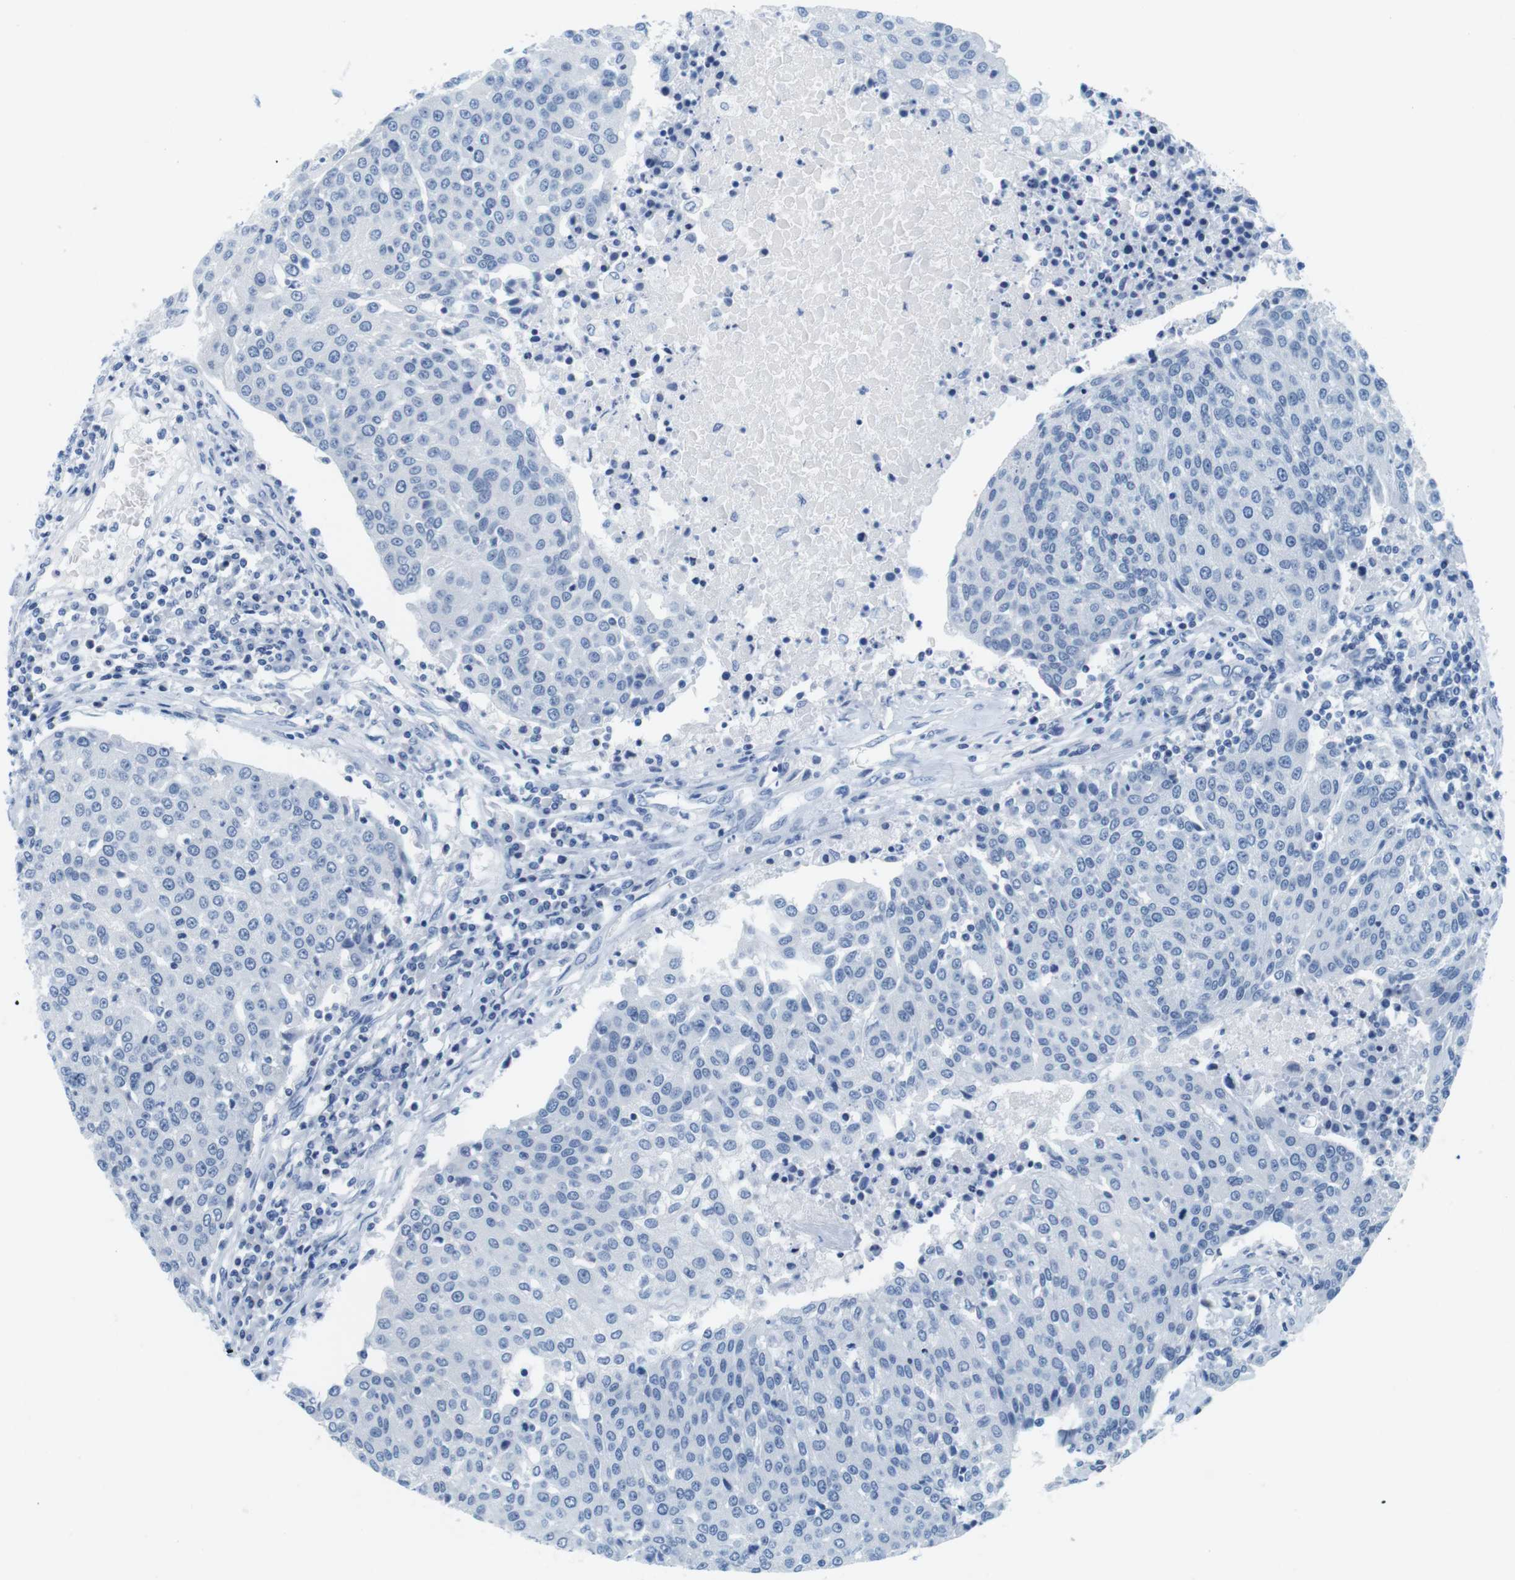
{"staining": {"intensity": "negative", "quantity": "none", "location": "none"}, "tissue": "urothelial cancer", "cell_type": "Tumor cells", "image_type": "cancer", "snomed": [{"axis": "morphology", "description": "Urothelial carcinoma, High grade"}, {"axis": "topography", "description": "Urinary bladder"}], "caption": "The immunohistochemistry (IHC) image has no significant positivity in tumor cells of urothelial carcinoma (high-grade) tissue.", "gene": "CYP2C9", "patient": {"sex": "female", "age": 85}}